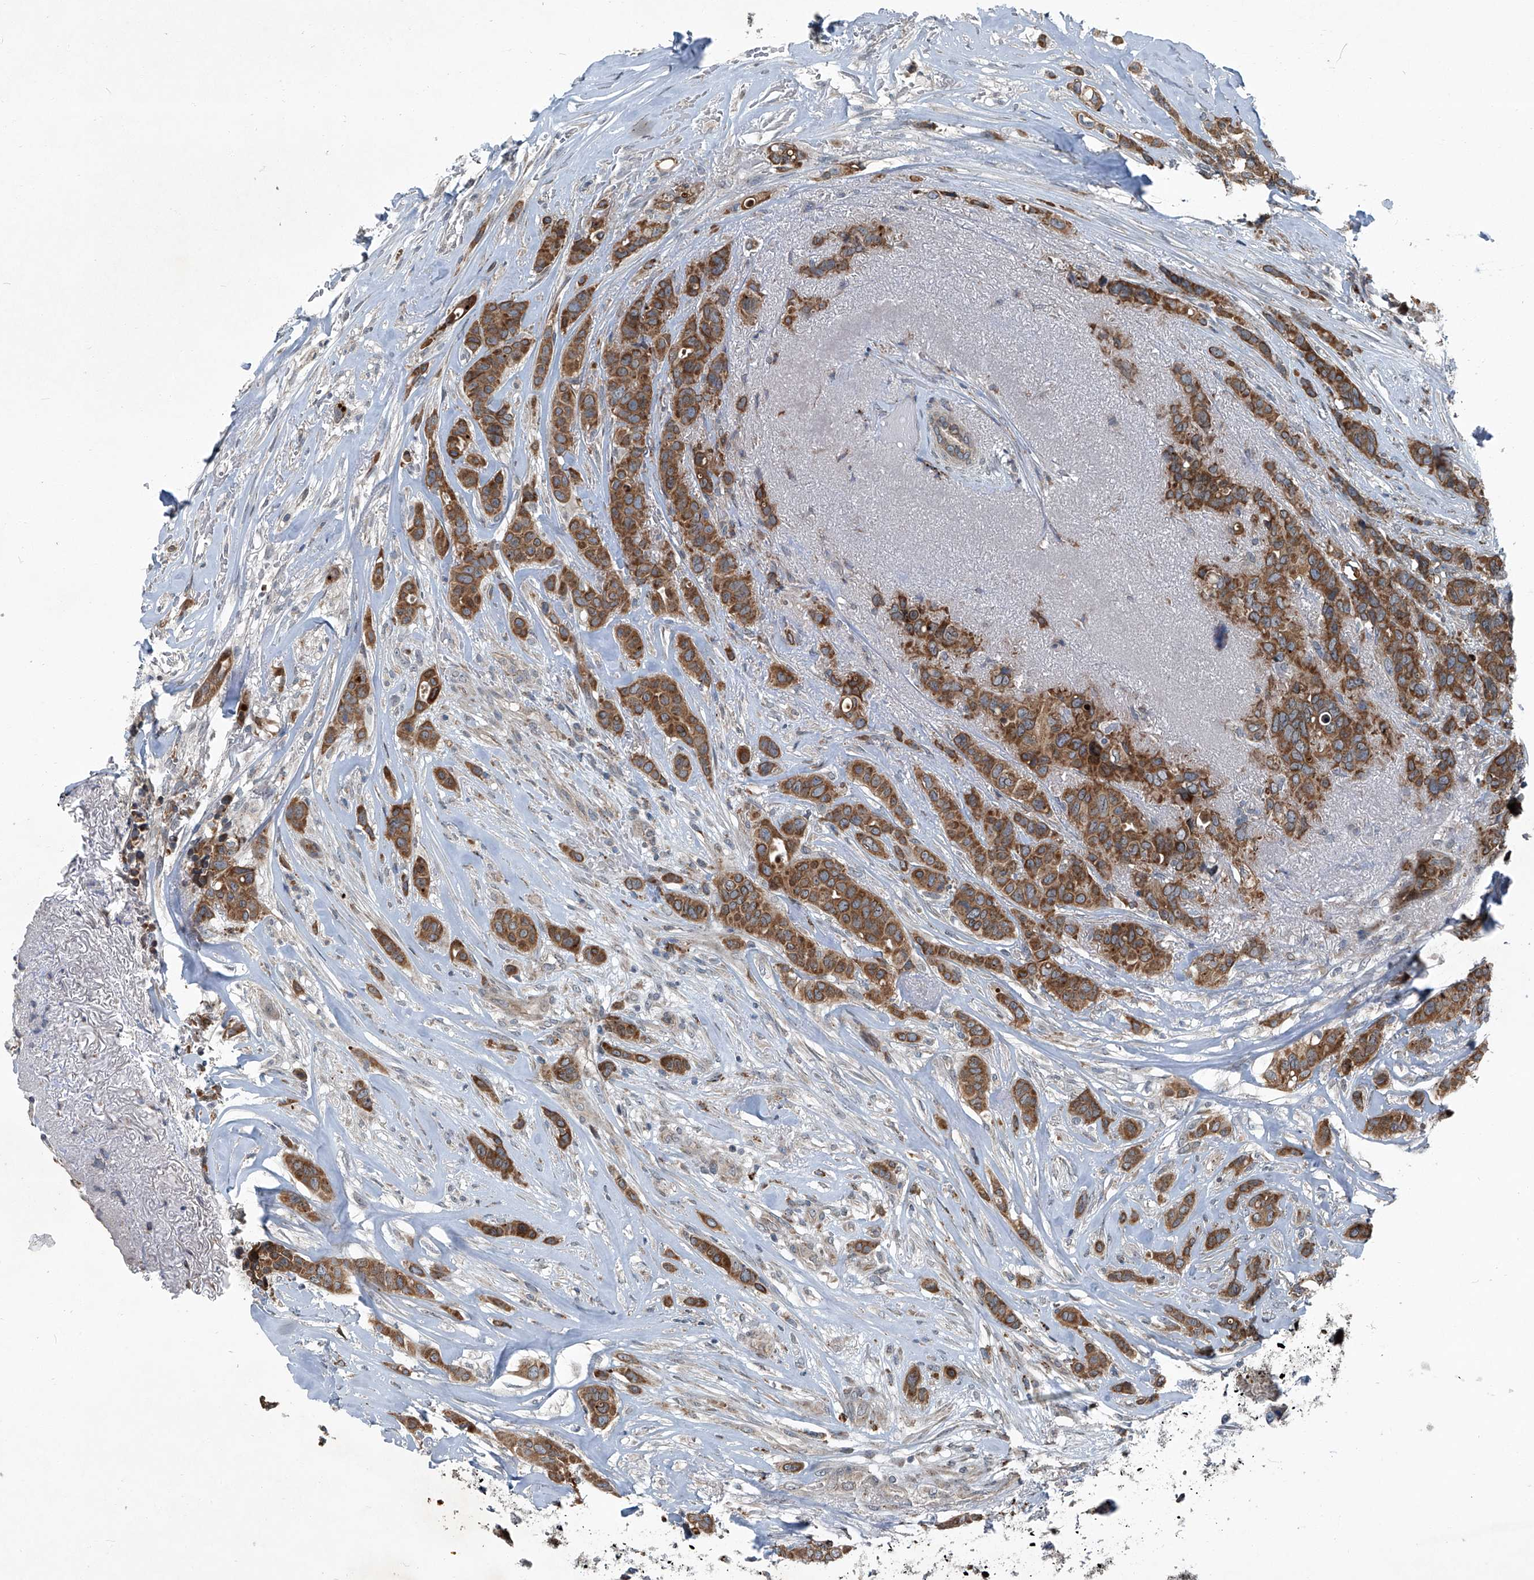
{"staining": {"intensity": "moderate", "quantity": ">75%", "location": "cytoplasmic/membranous"}, "tissue": "breast cancer", "cell_type": "Tumor cells", "image_type": "cancer", "snomed": [{"axis": "morphology", "description": "Lobular carcinoma"}, {"axis": "topography", "description": "Breast"}], "caption": "Protein expression analysis of lobular carcinoma (breast) reveals moderate cytoplasmic/membranous positivity in about >75% of tumor cells.", "gene": "SENP2", "patient": {"sex": "female", "age": 51}}